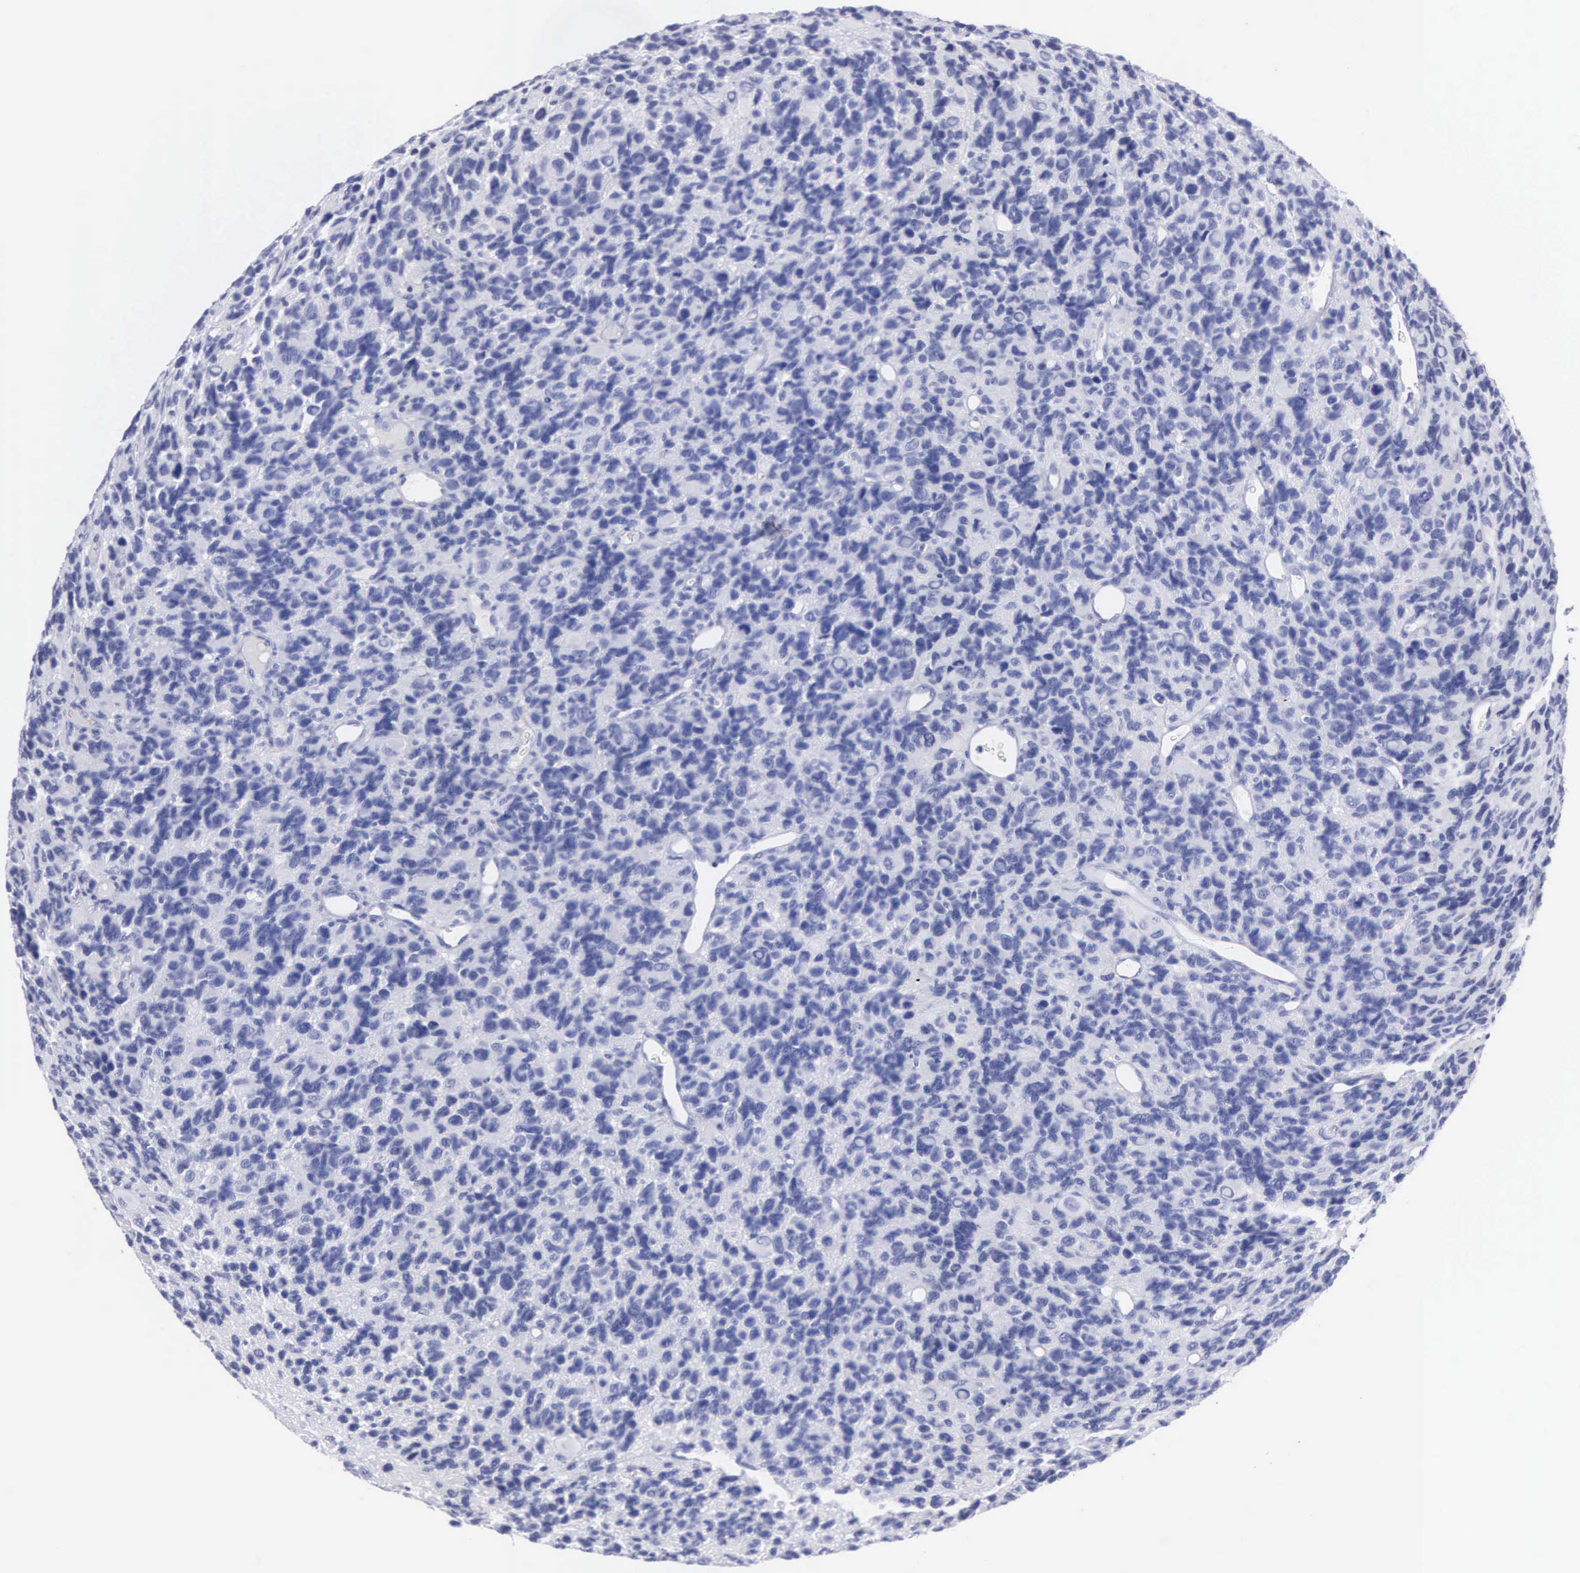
{"staining": {"intensity": "negative", "quantity": "none", "location": "none"}, "tissue": "glioma", "cell_type": "Tumor cells", "image_type": "cancer", "snomed": [{"axis": "morphology", "description": "Glioma, malignant, High grade"}, {"axis": "topography", "description": "Brain"}], "caption": "Immunohistochemistry histopathology image of neoplastic tissue: human glioma stained with DAB reveals no significant protein expression in tumor cells.", "gene": "CYP19A1", "patient": {"sex": "male", "age": 77}}